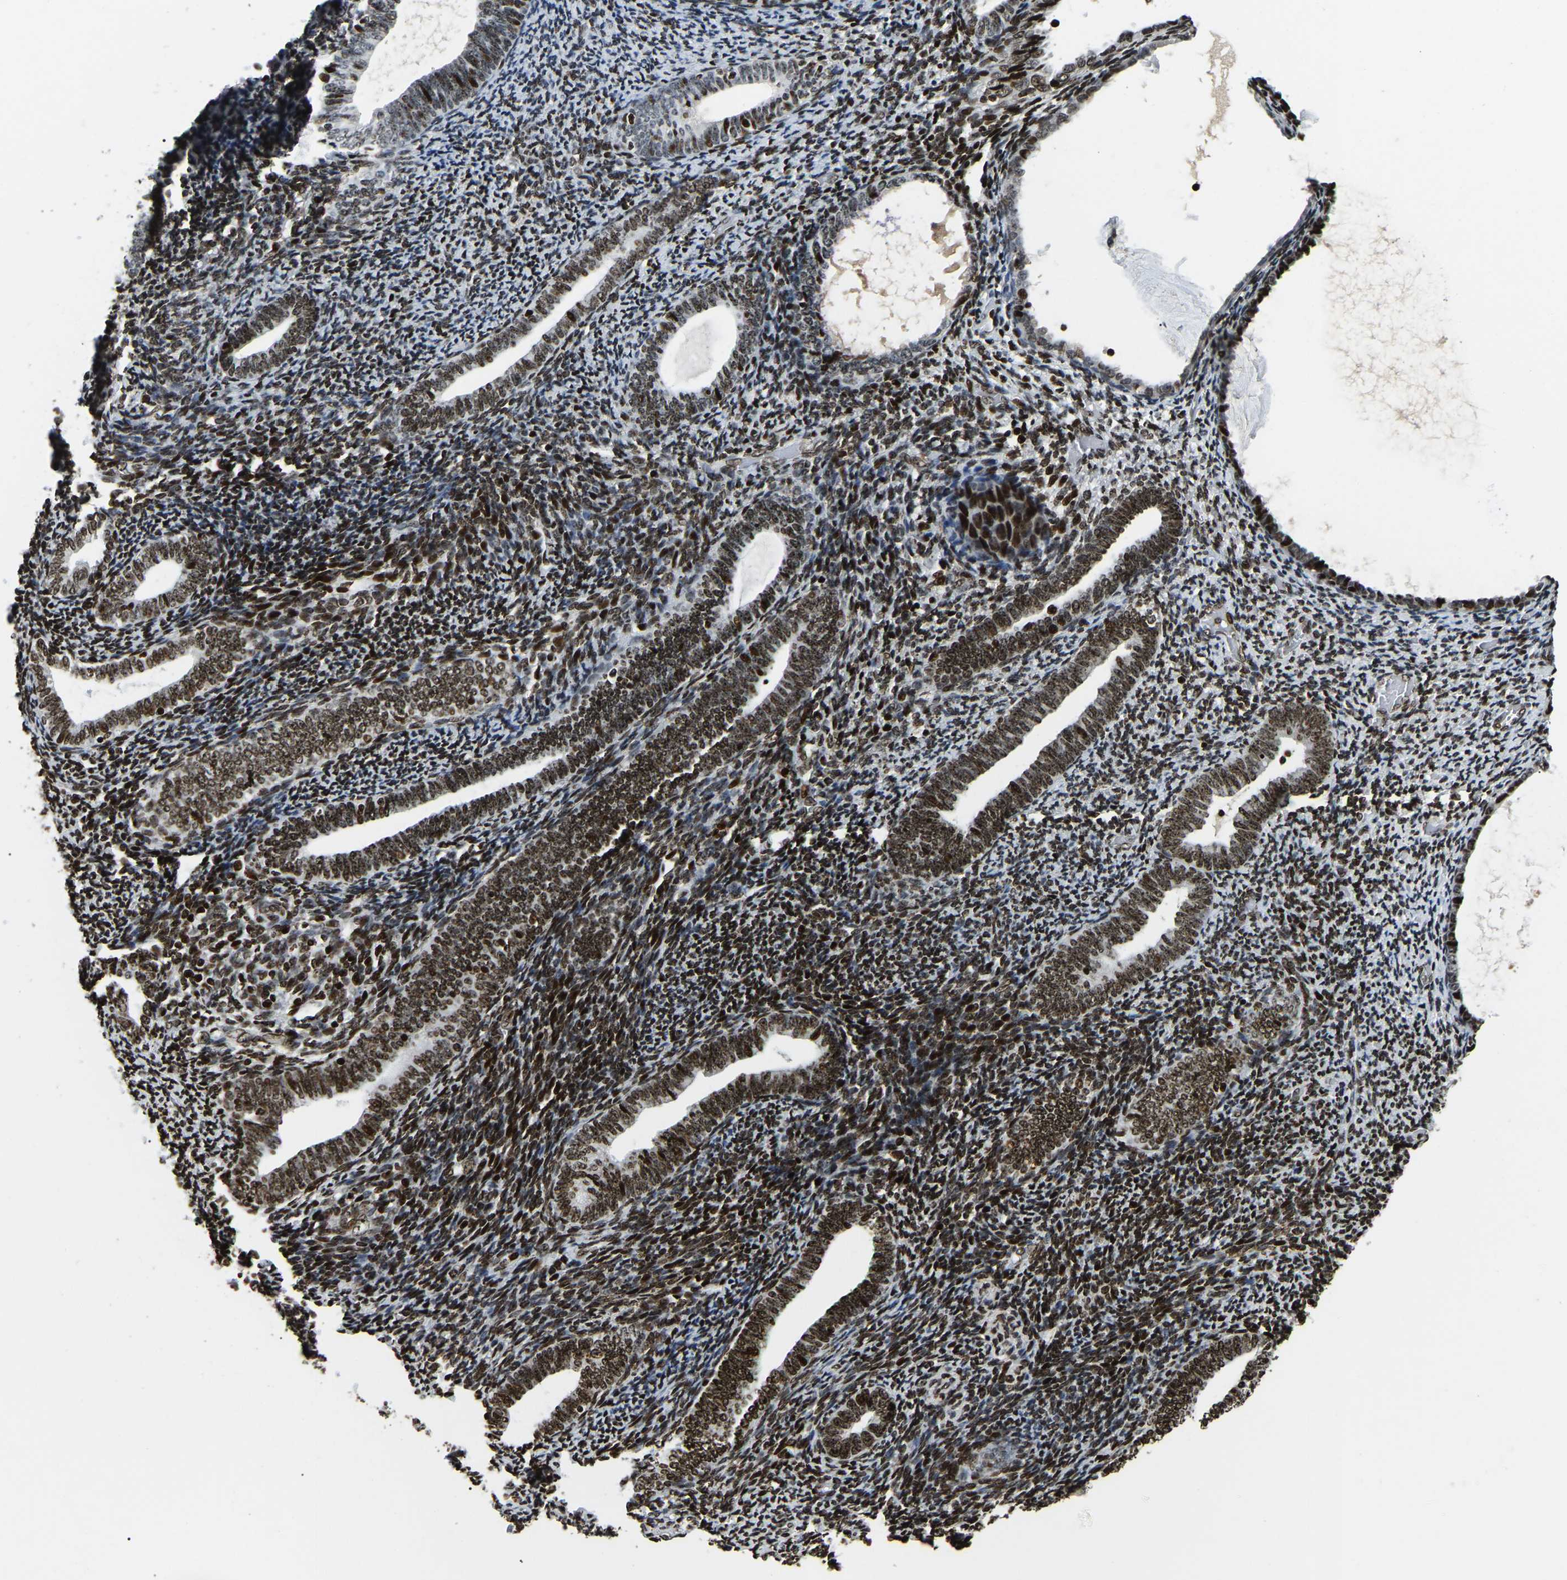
{"staining": {"intensity": "strong", "quantity": "25%-75%", "location": "nuclear"}, "tissue": "endometrium", "cell_type": "Cells in endometrial stroma", "image_type": "normal", "snomed": [{"axis": "morphology", "description": "Normal tissue, NOS"}, {"axis": "topography", "description": "Endometrium"}], "caption": "An immunohistochemistry (IHC) histopathology image of unremarkable tissue is shown. Protein staining in brown highlights strong nuclear positivity in endometrium within cells in endometrial stroma.", "gene": "LRRC61", "patient": {"sex": "female", "age": 66}}